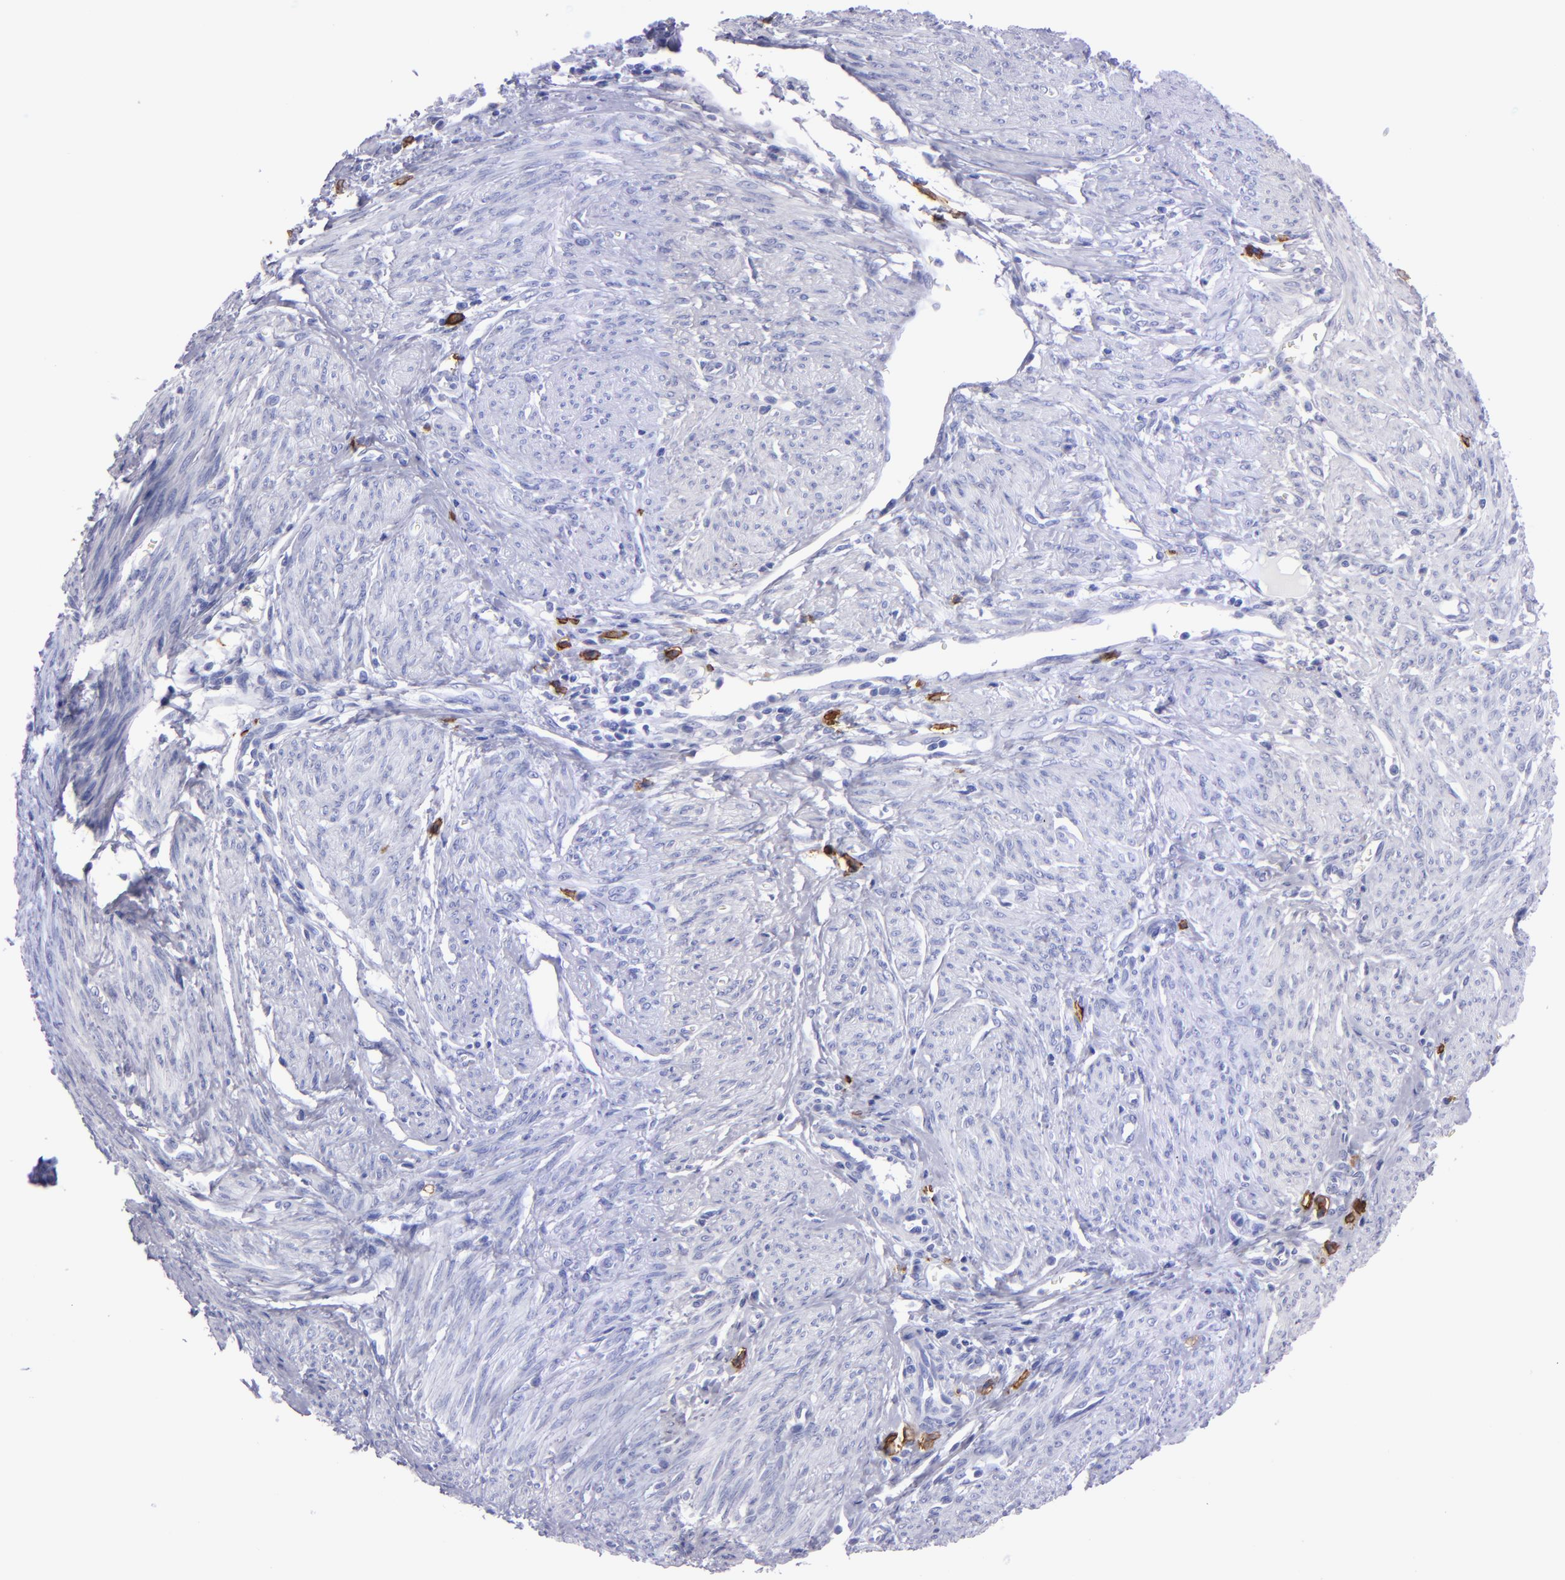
{"staining": {"intensity": "negative", "quantity": "none", "location": "none"}, "tissue": "endometrial cancer", "cell_type": "Tumor cells", "image_type": "cancer", "snomed": [{"axis": "morphology", "description": "Adenocarcinoma, NOS"}, {"axis": "topography", "description": "Endometrium"}], "caption": "A high-resolution histopathology image shows immunohistochemistry staining of endometrial adenocarcinoma, which displays no significant positivity in tumor cells.", "gene": "CD38", "patient": {"sex": "female", "age": 75}}